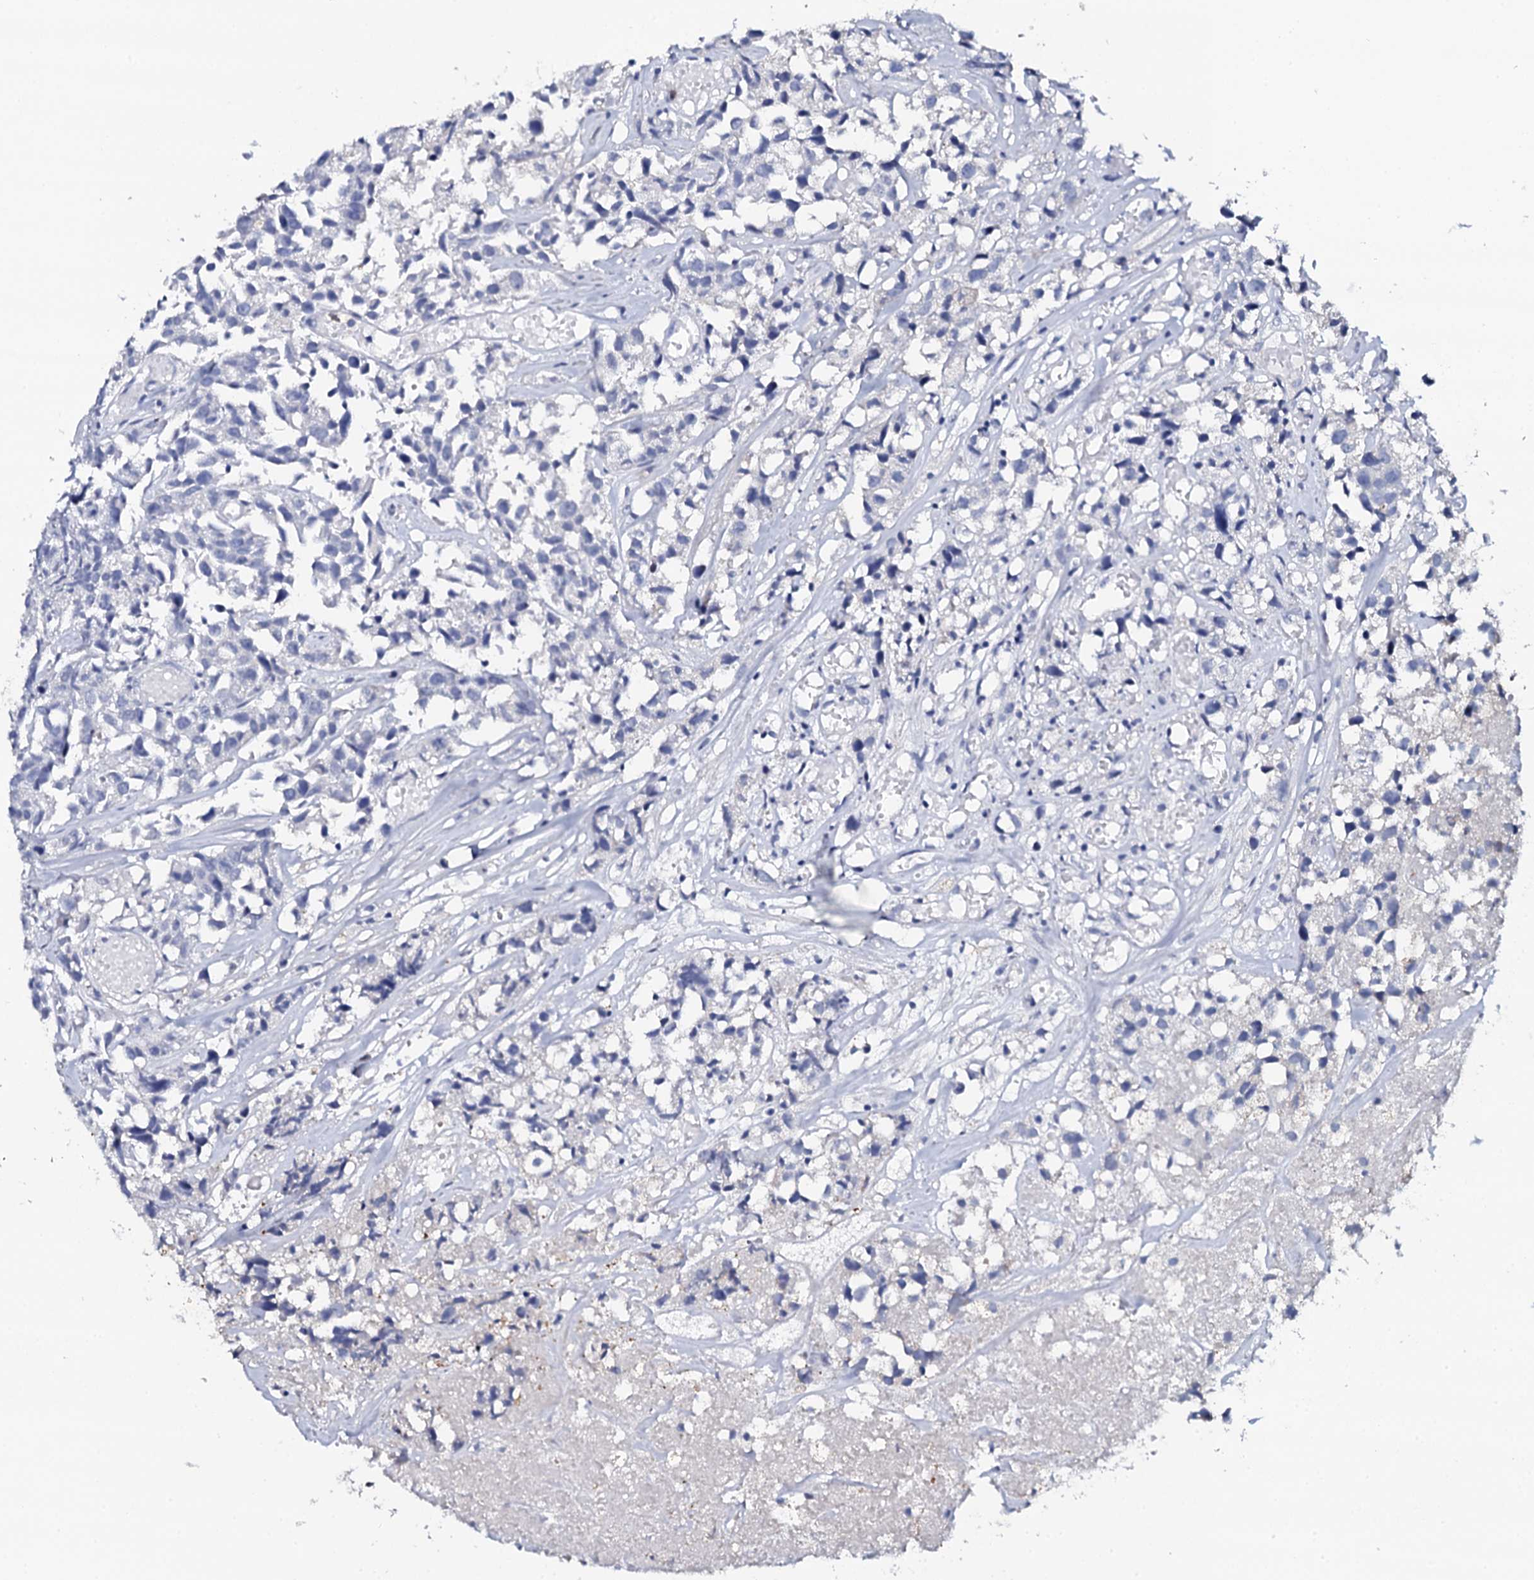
{"staining": {"intensity": "negative", "quantity": "none", "location": "none"}, "tissue": "urothelial cancer", "cell_type": "Tumor cells", "image_type": "cancer", "snomed": [{"axis": "morphology", "description": "Urothelial carcinoma, High grade"}, {"axis": "topography", "description": "Urinary bladder"}], "caption": "An image of urothelial carcinoma (high-grade) stained for a protein shows no brown staining in tumor cells.", "gene": "NAA16", "patient": {"sex": "female", "age": 75}}